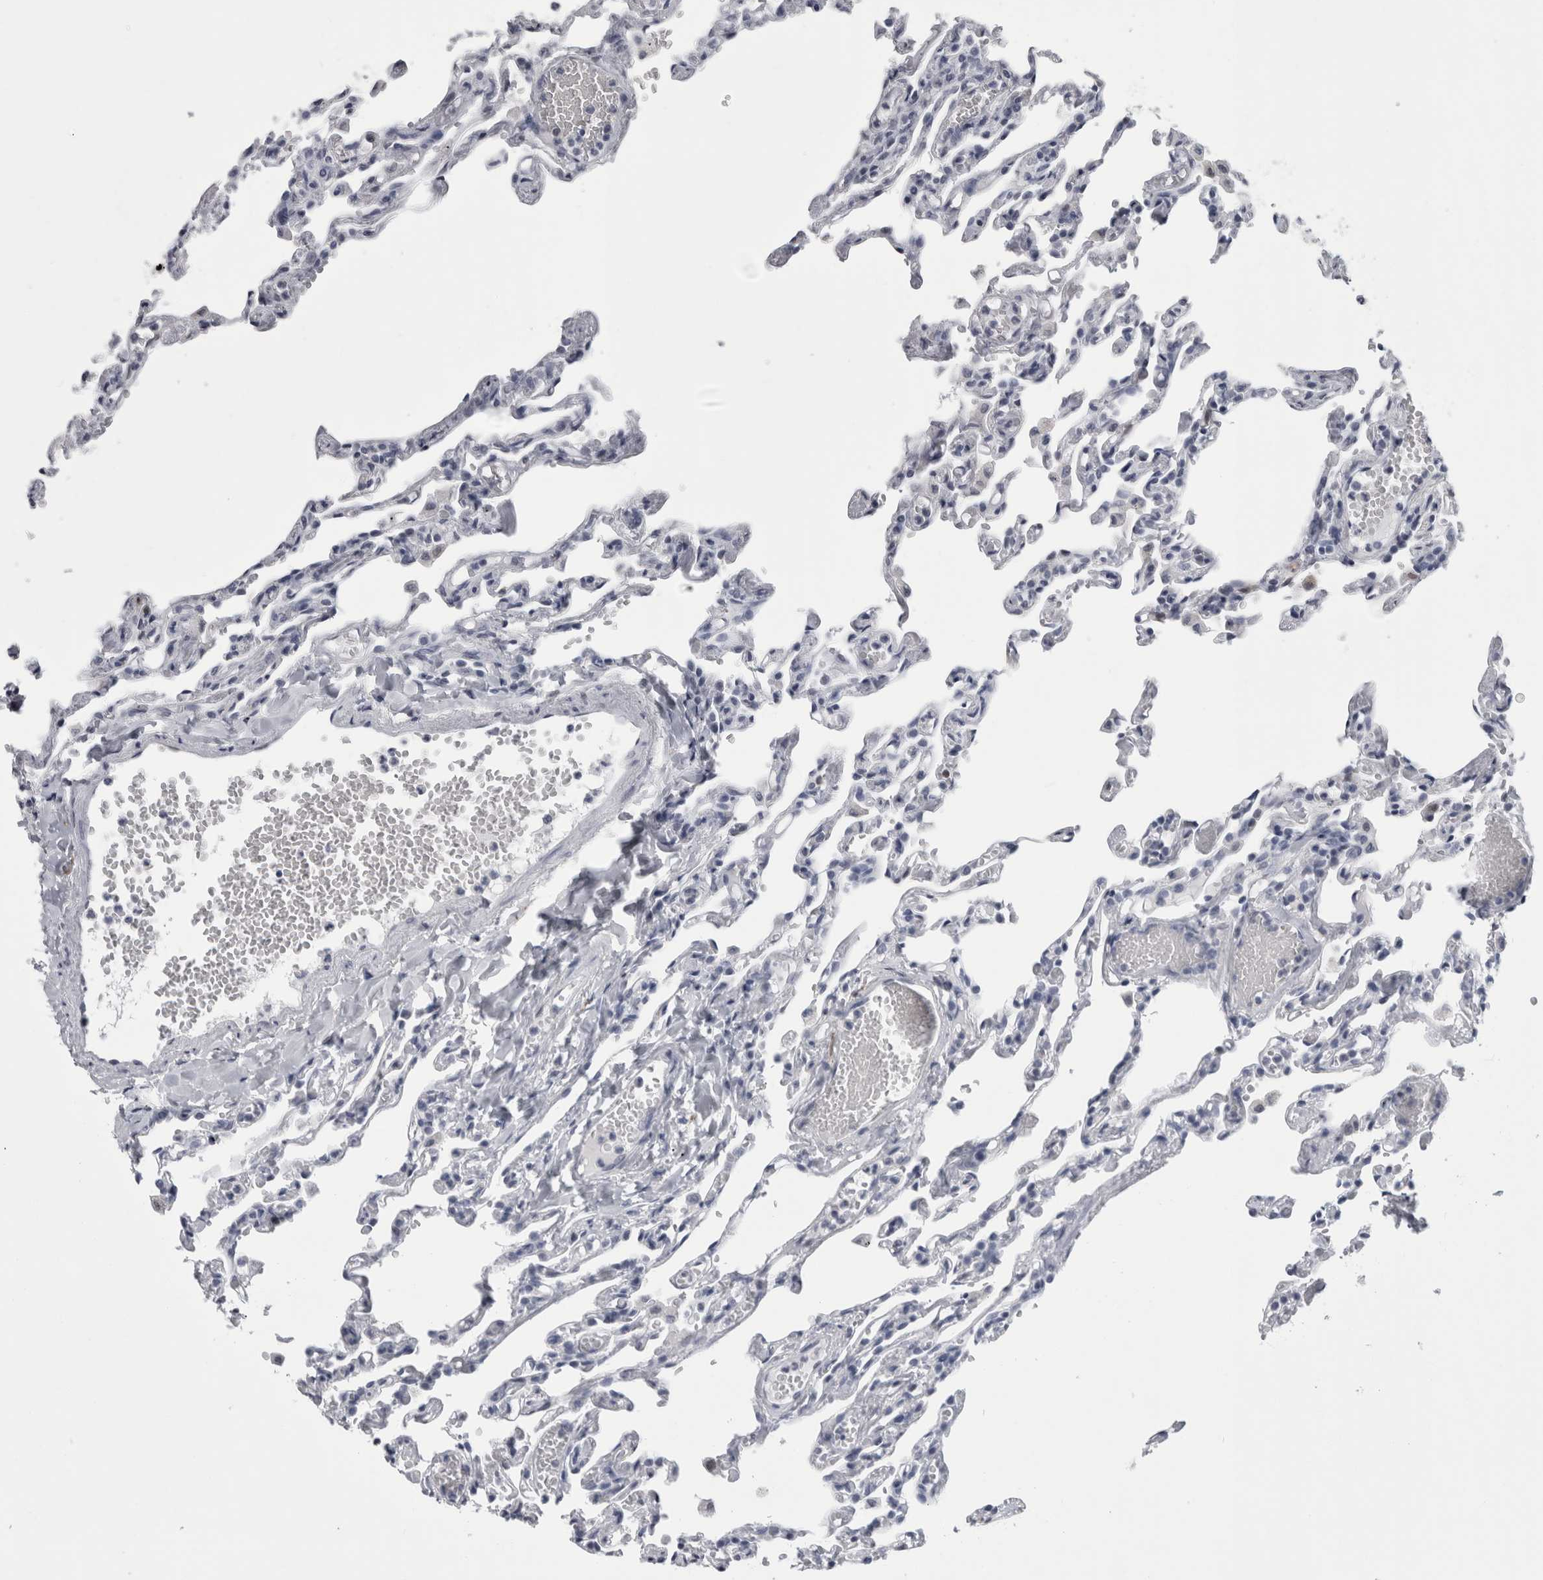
{"staining": {"intensity": "negative", "quantity": "none", "location": "none"}, "tissue": "lung", "cell_type": "Alveolar cells", "image_type": "normal", "snomed": [{"axis": "morphology", "description": "Normal tissue, NOS"}, {"axis": "topography", "description": "Lung"}], "caption": "There is no significant staining in alveolar cells of lung. (Brightfield microscopy of DAB immunohistochemistry (IHC) at high magnification).", "gene": "ACOT7", "patient": {"sex": "male", "age": 21}}